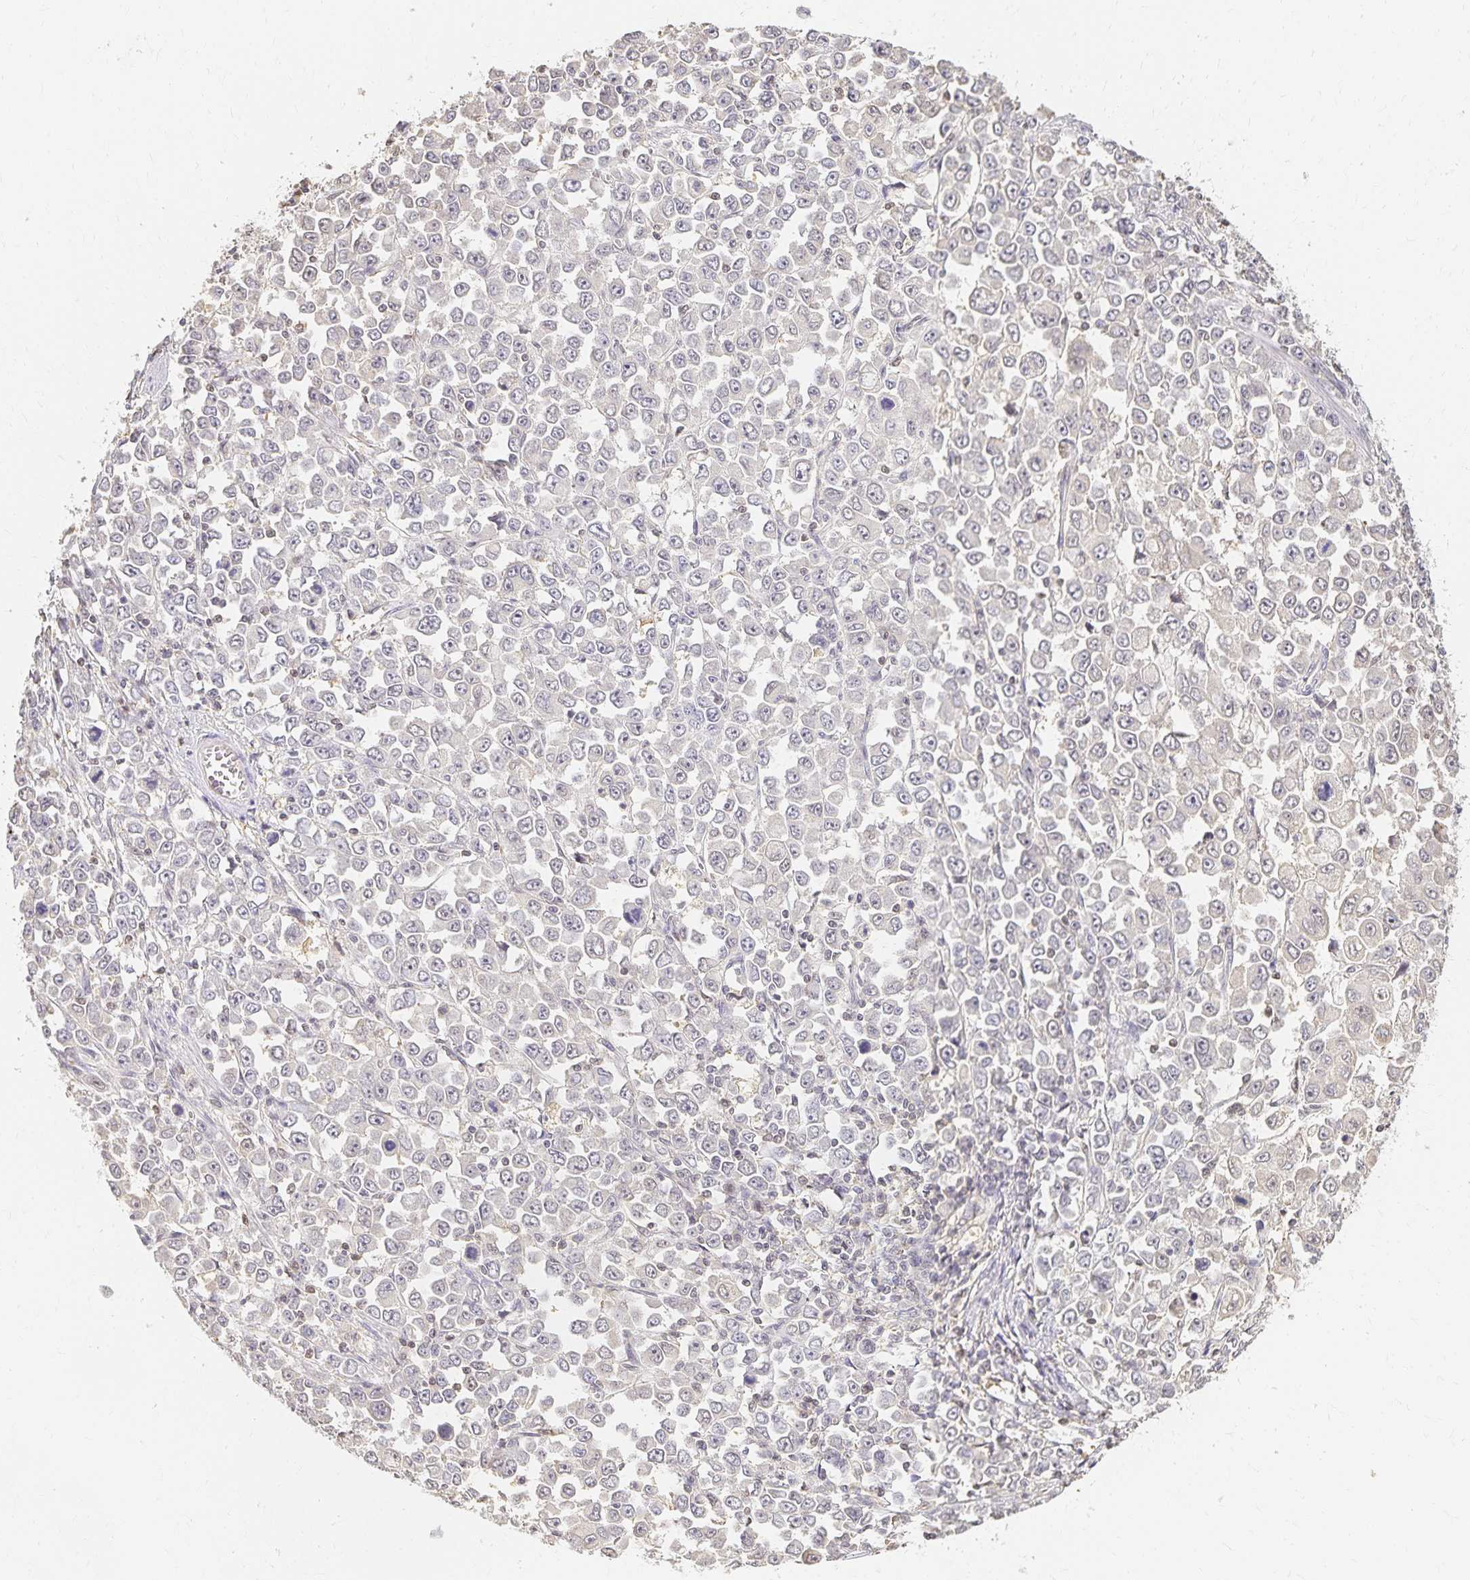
{"staining": {"intensity": "negative", "quantity": "none", "location": "none"}, "tissue": "stomach cancer", "cell_type": "Tumor cells", "image_type": "cancer", "snomed": [{"axis": "morphology", "description": "Adenocarcinoma, NOS"}, {"axis": "topography", "description": "Stomach, upper"}], "caption": "High power microscopy image of an immunohistochemistry (IHC) photomicrograph of stomach cancer, revealing no significant staining in tumor cells.", "gene": "AZGP1", "patient": {"sex": "male", "age": 70}}